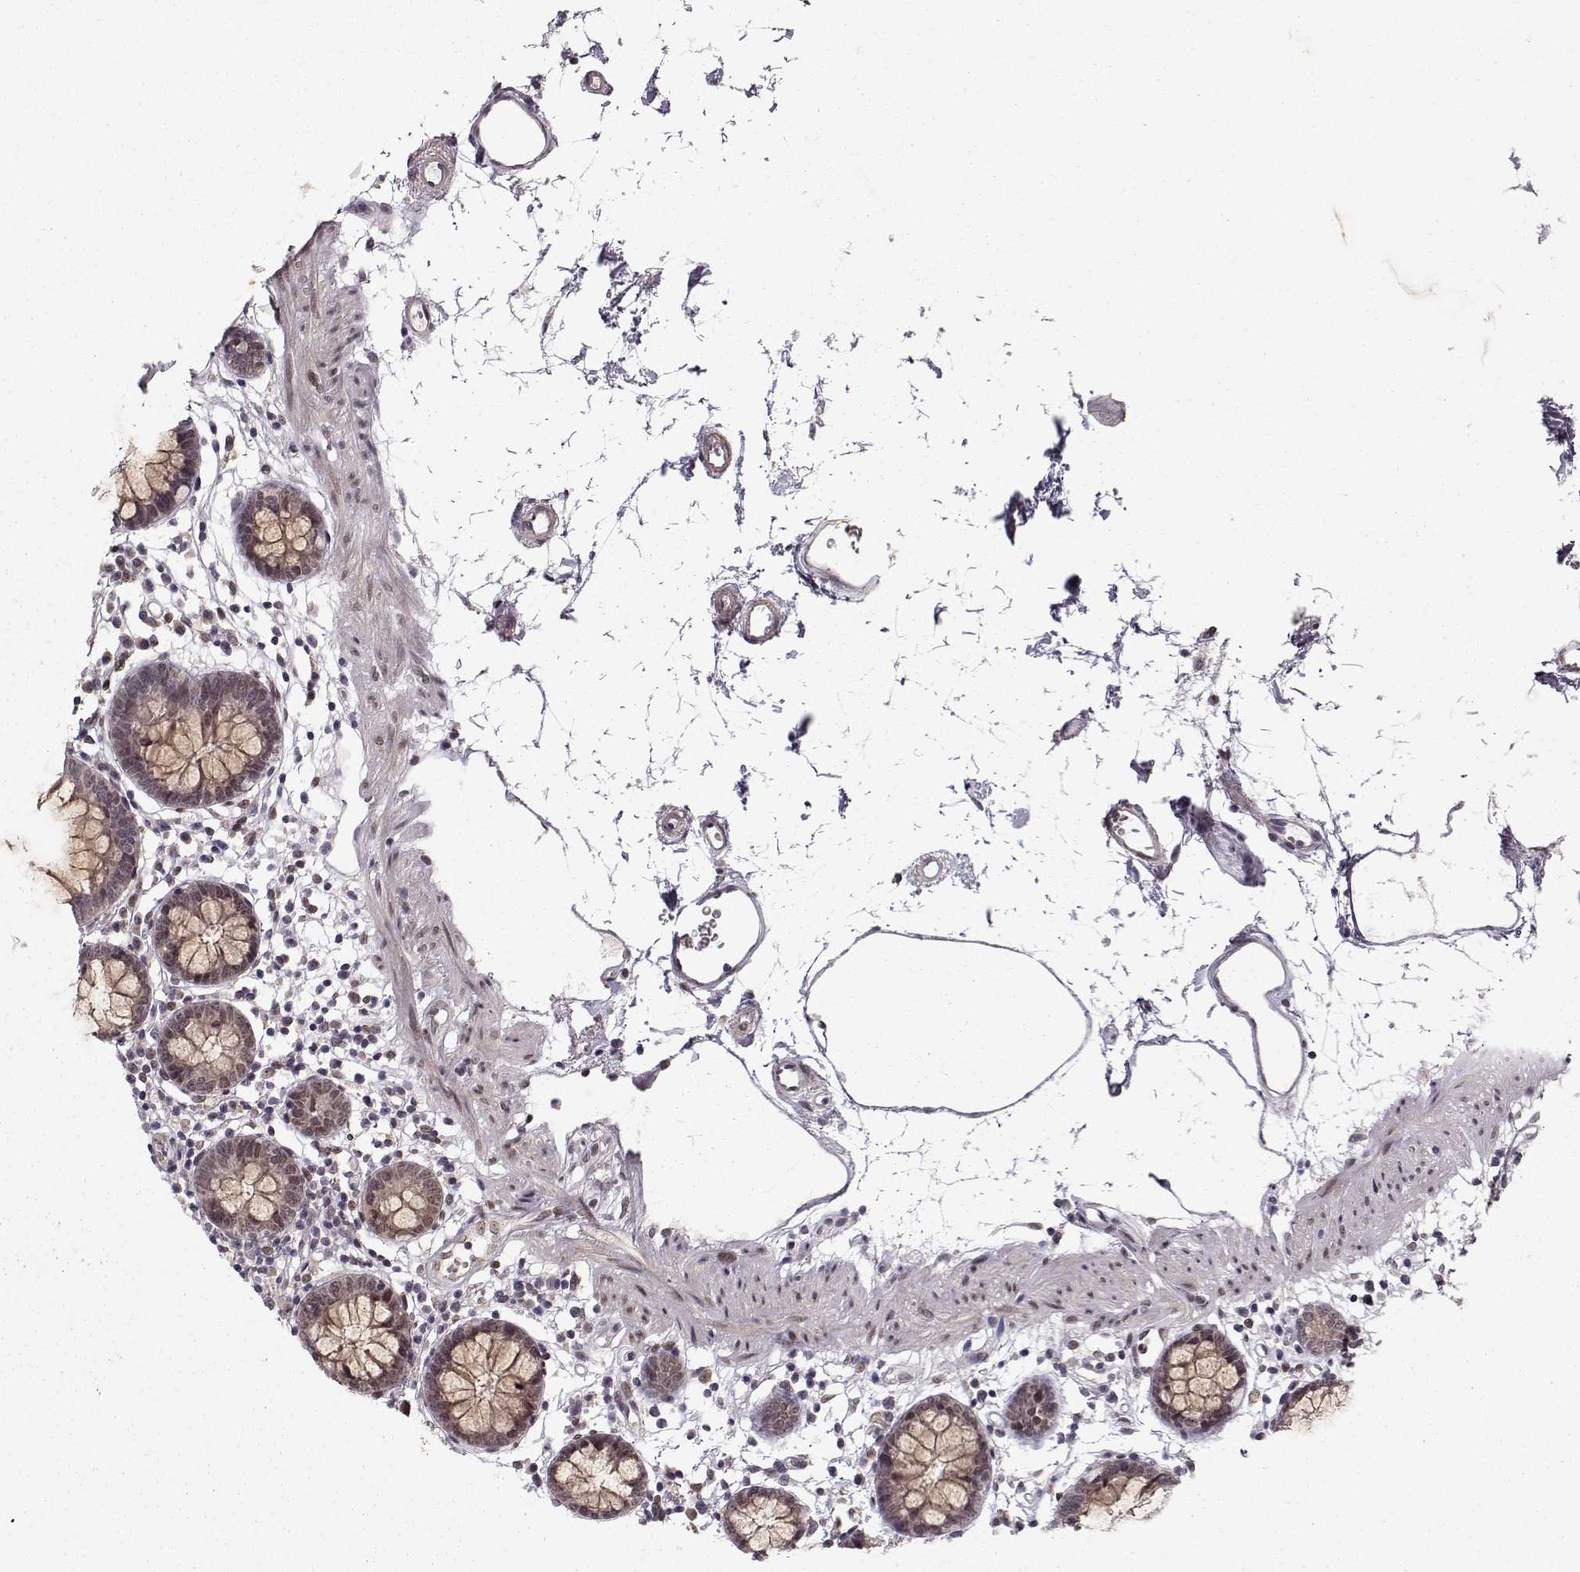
{"staining": {"intensity": "negative", "quantity": "none", "location": "none"}, "tissue": "colon", "cell_type": "Endothelial cells", "image_type": "normal", "snomed": [{"axis": "morphology", "description": "Normal tissue, NOS"}, {"axis": "topography", "description": "Colon"}], "caption": "This is an immunohistochemistry photomicrograph of normal human colon. There is no positivity in endothelial cells.", "gene": "RAI1", "patient": {"sex": "female", "age": 84}}